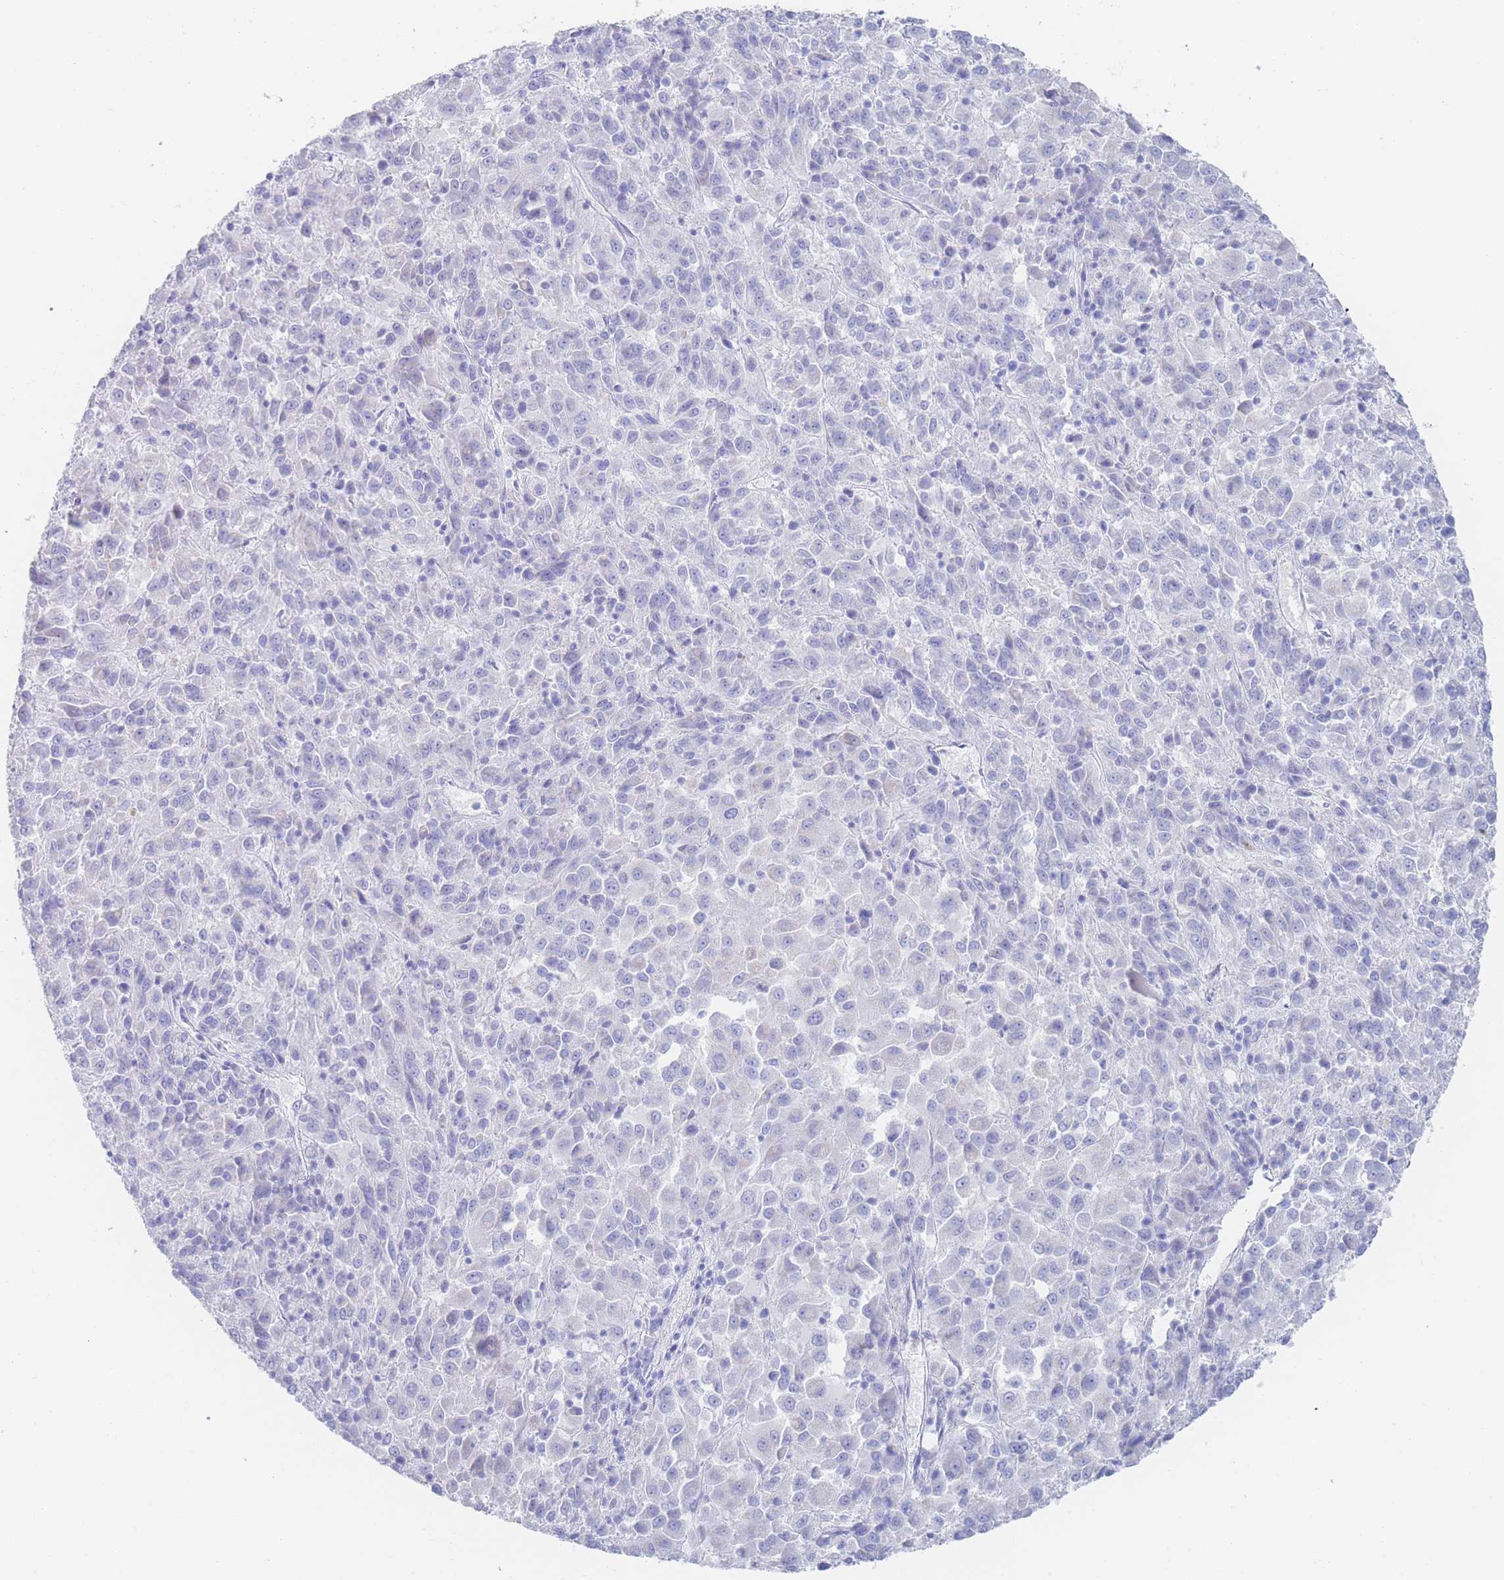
{"staining": {"intensity": "negative", "quantity": "none", "location": "none"}, "tissue": "melanoma", "cell_type": "Tumor cells", "image_type": "cancer", "snomed": [{"axis": "morphology", "description": "Malignant melanoma, Metastatic site"}, {"axis": "topography", "description": "Lung"}], "caption": "This is a photomicrograph of immunohistochemistry staining of melanoma, which shows no positivity in tumor cells. Brightfield microscopy of immunohistochemistry stained with DAB (3,3'-diaminobenzidine) (brown) and hematoxylin (blue), captured at high magnification.", "gene": "LRRC37A", "patient": {"sex": "male", "age": 64}}